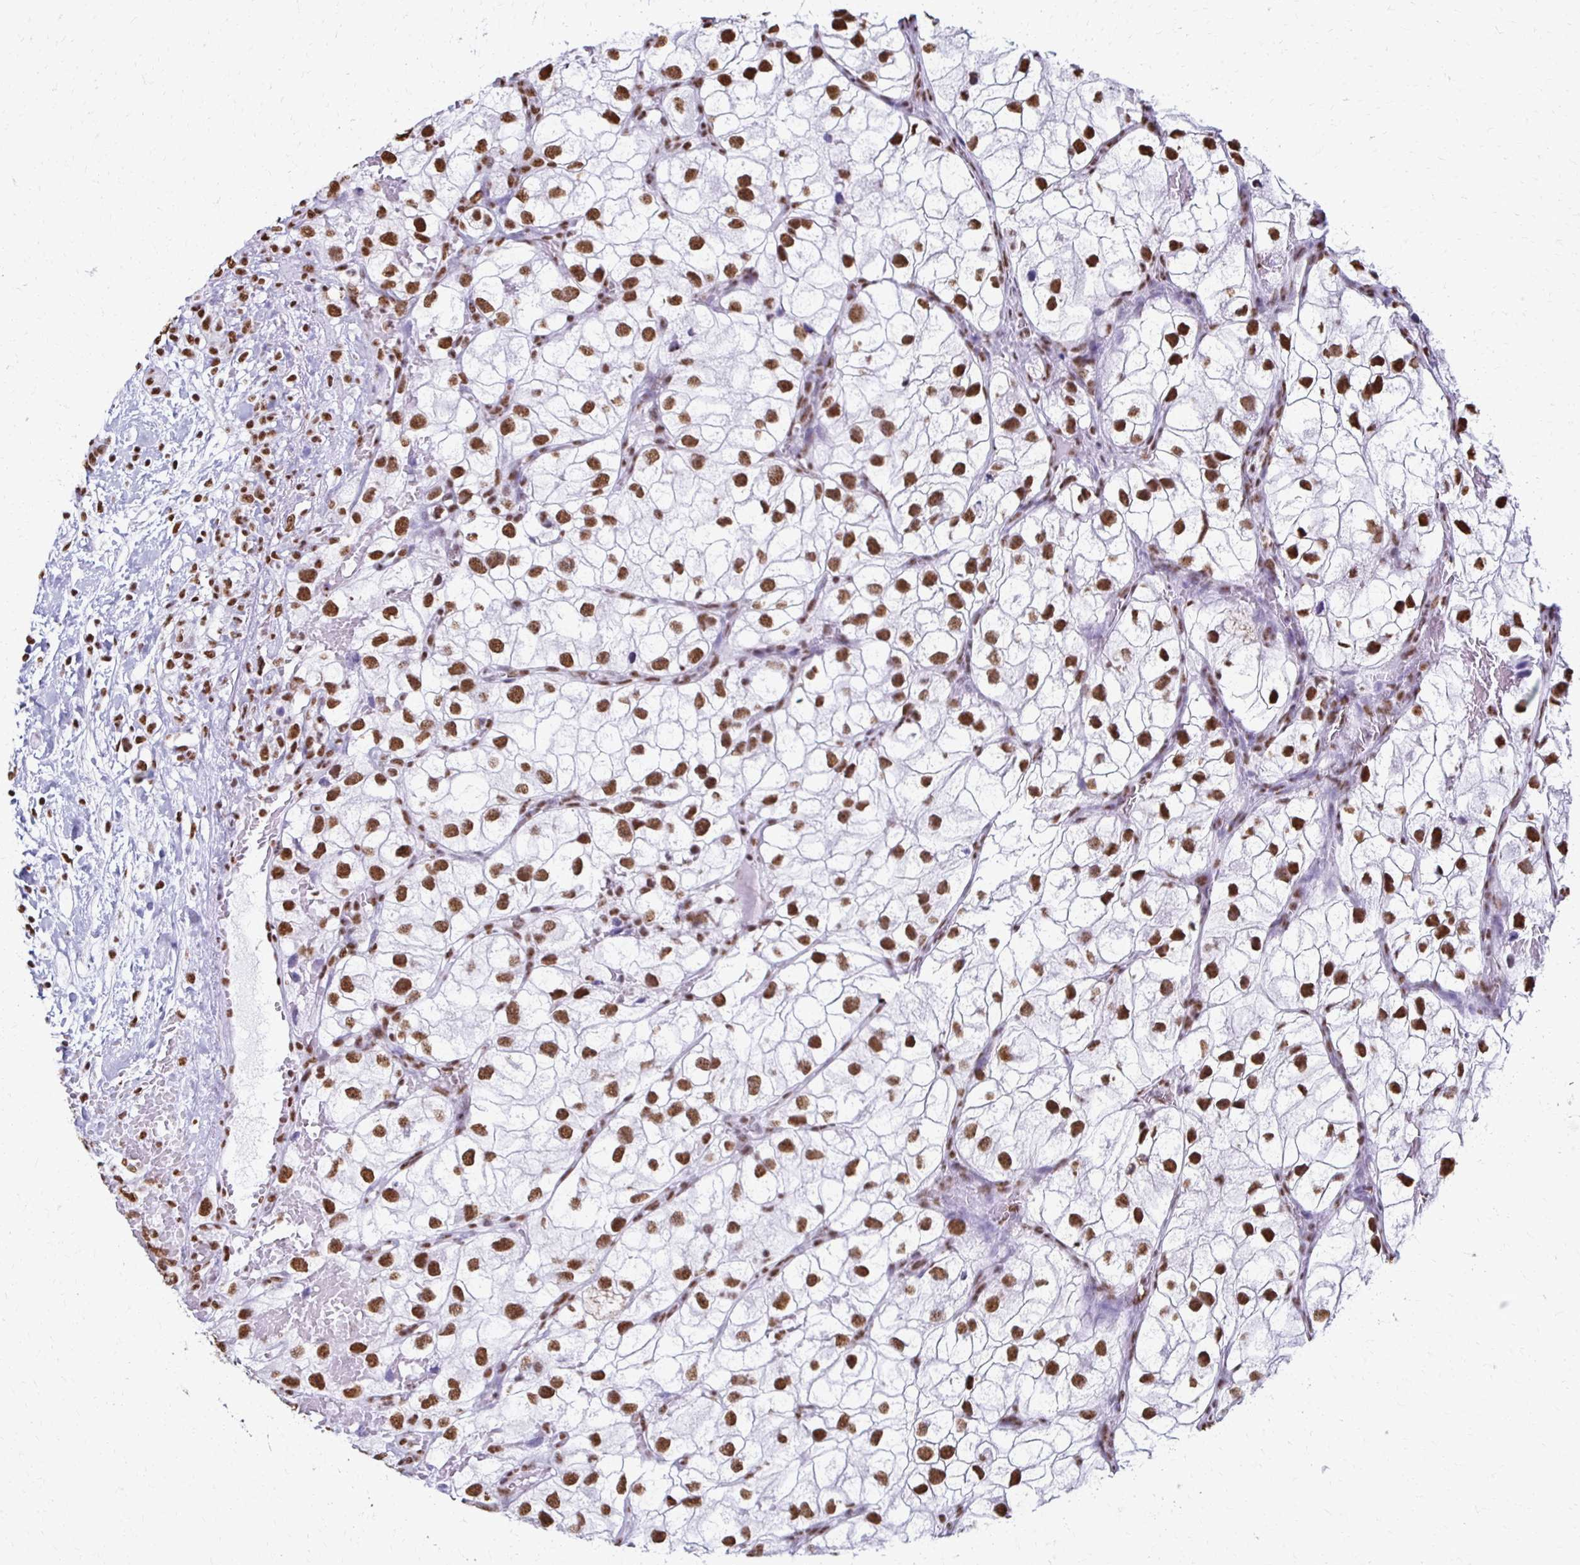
{"staining": {"intensity": "strong", "quantity": ">75%", "location": "nuclear"}, "tissue": "renal cancer", "cell_type": "Tumor cells", "image_type": "cancer", "snomed": [{"axis": "morphology", "description": "Adenocarcinoma, NOS"}, {"axis": "topography", "description": "Kidney"}], "caption": "Adenocarcinoma (renal) tissue displays strong nuclear staining in approximately >75% of tumor cells", "gene": "NONO", "patient": {"sex": "male", "age": 59}}